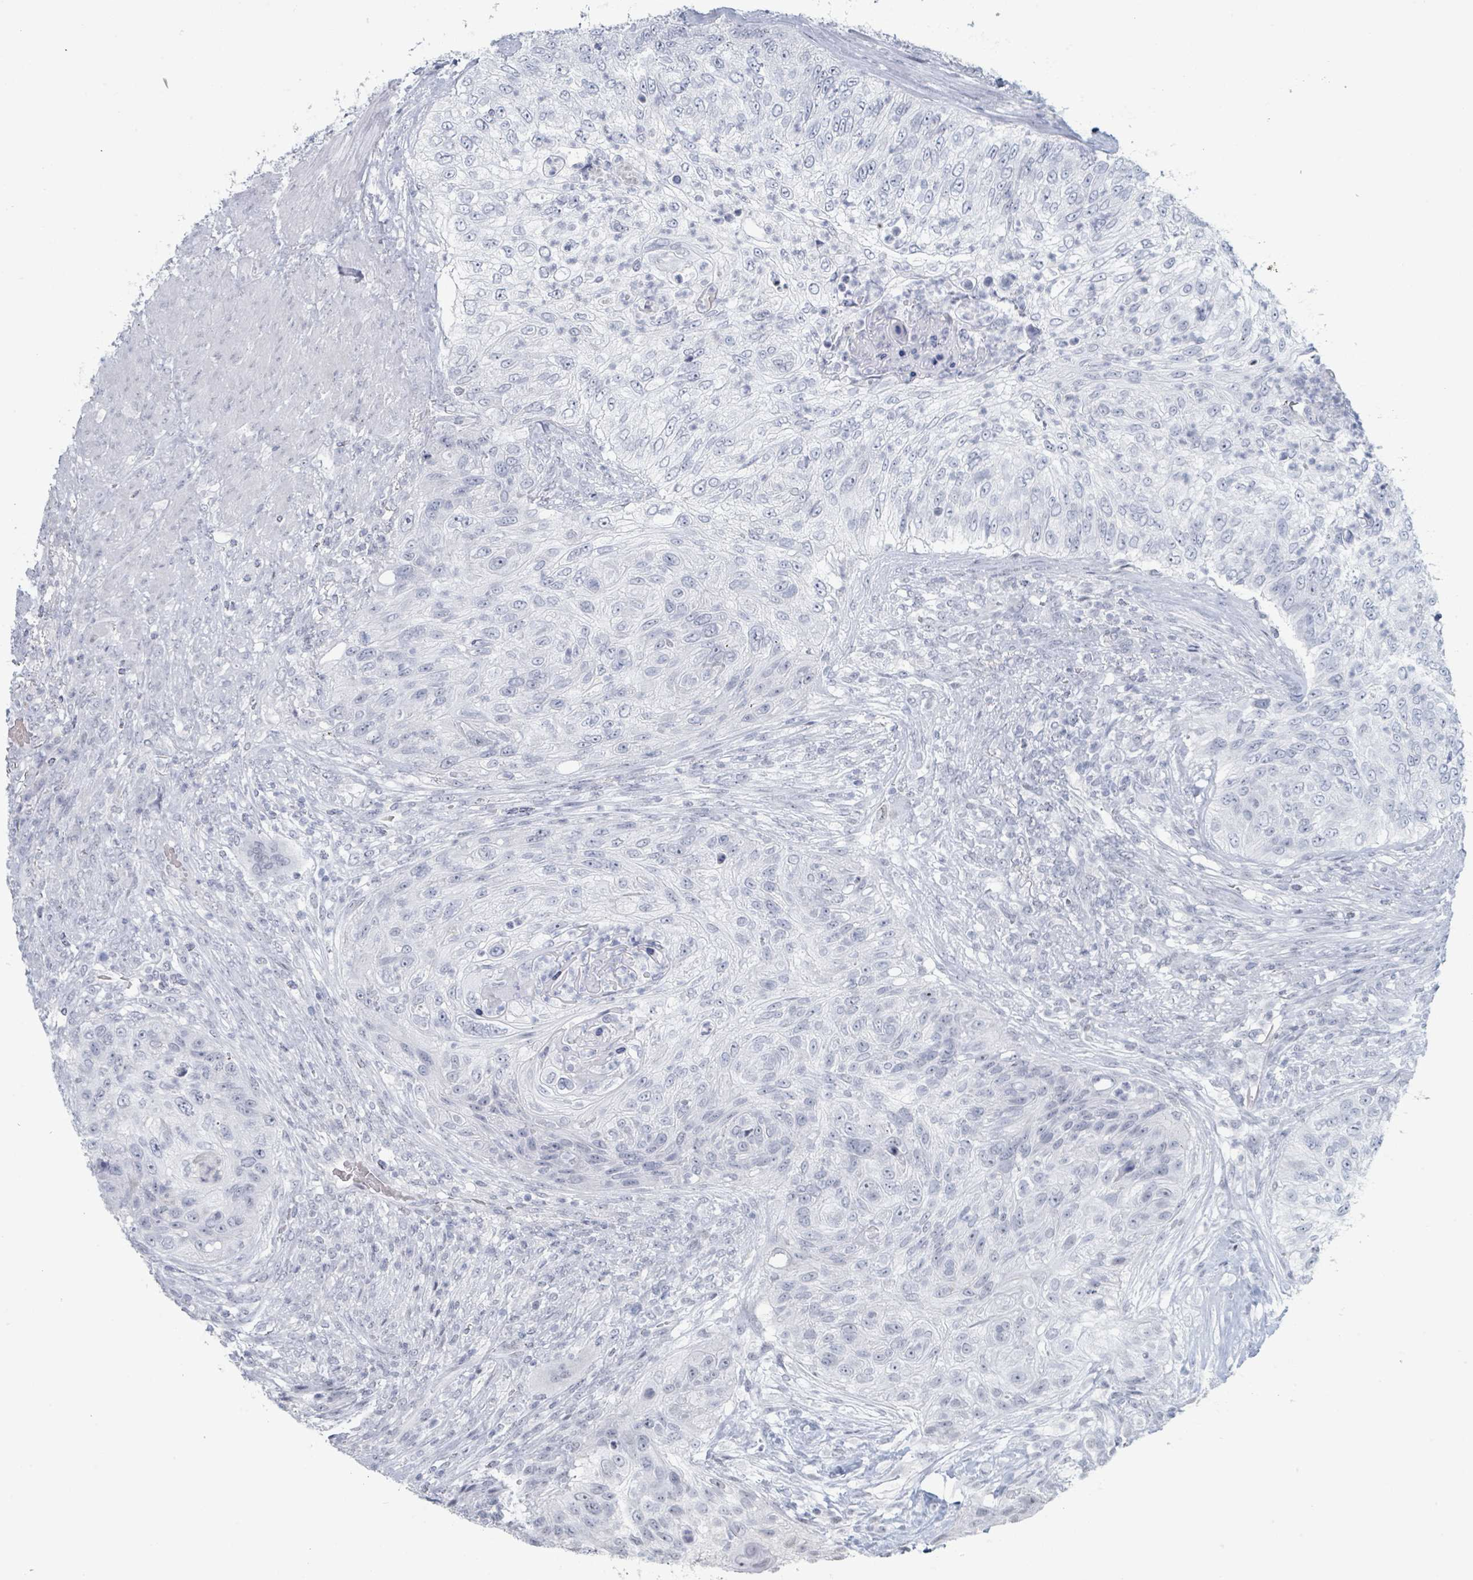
{"staining": {"intensity": "negative", "quantity": "none", "location": "none"}, "tissue": "urothelial cancer", "cell_type": "Tumor cells", "image_type": "cancer", "snomed": [{"axis": "morphology", "description": "Urothelial carcinoma, High grade"}, {"axis": "topography", "description": "Urinary bladder"}], "caption": "This is an IHC histopathology image of urothelial cancer. There is no expression in tumor cells.", "gene": "GPR15LG", "patient": {"sex": "female", "age": 60}}